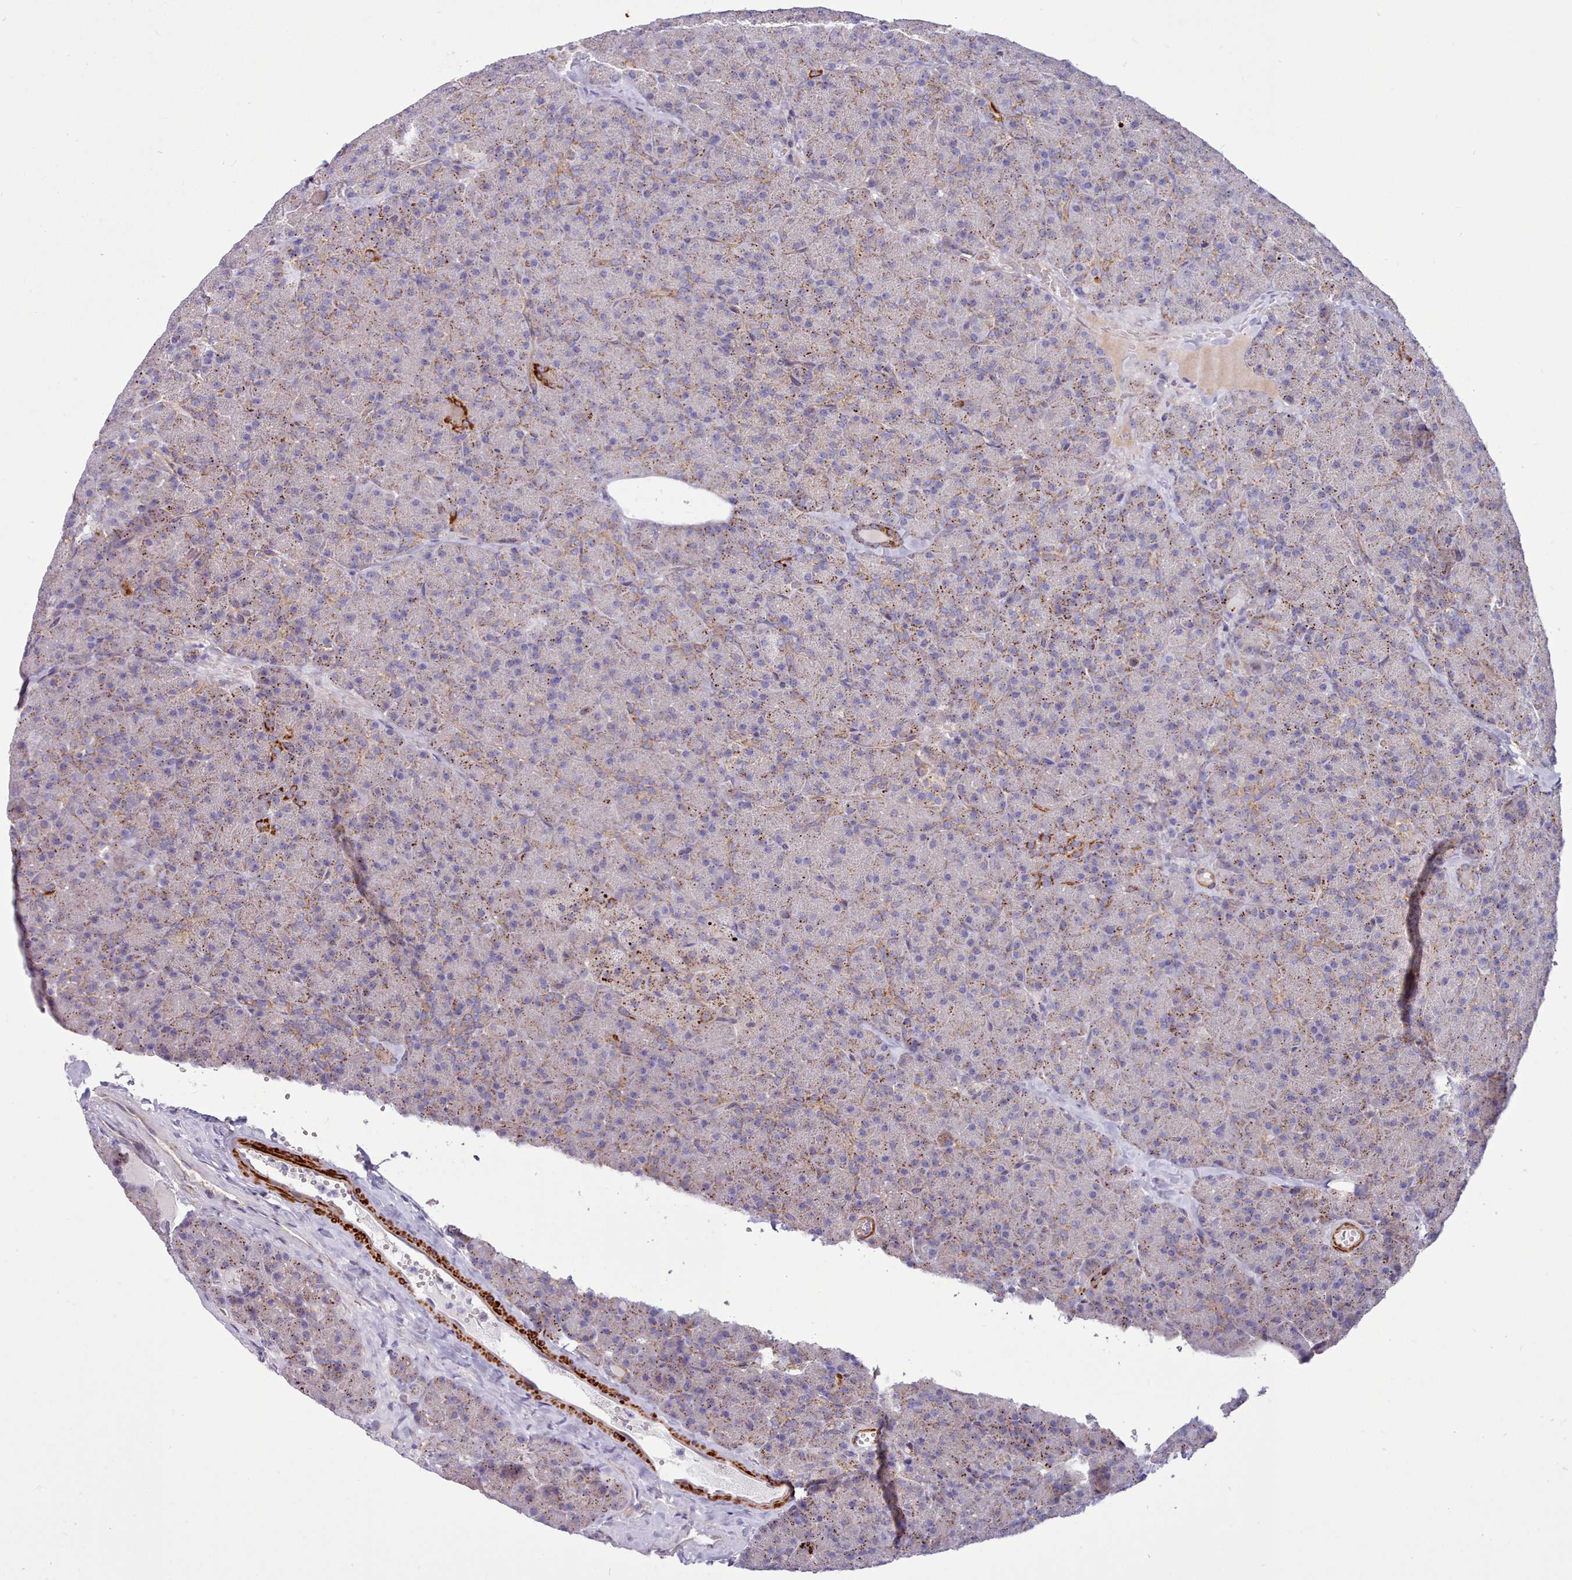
{"staining": {"intensity": "moderate", "quantity": "25%-75%", "location": "cytoplasmic/membranous"}, "tissue": "pancreas", "cell_type": "Exocrine glandular cells", "image_type": "normal", "snomed": [{"axis": "morphology", "description": "Normal tissue, NOS"}, {"axis": "topography", "description": "Pancreas"}], "caption": "IHC micrograph of normal pancreas: human pancreas stained using immunohistochemistry reveals medium levels of moderate protein expression localized specifically in the cytoplasmic/membranous of exocrine glandular cells, appearing as a cytoplasmic/membranous brown color.", "gene": "MRPL21", "patient": {"sex": "male", "age": 36}}